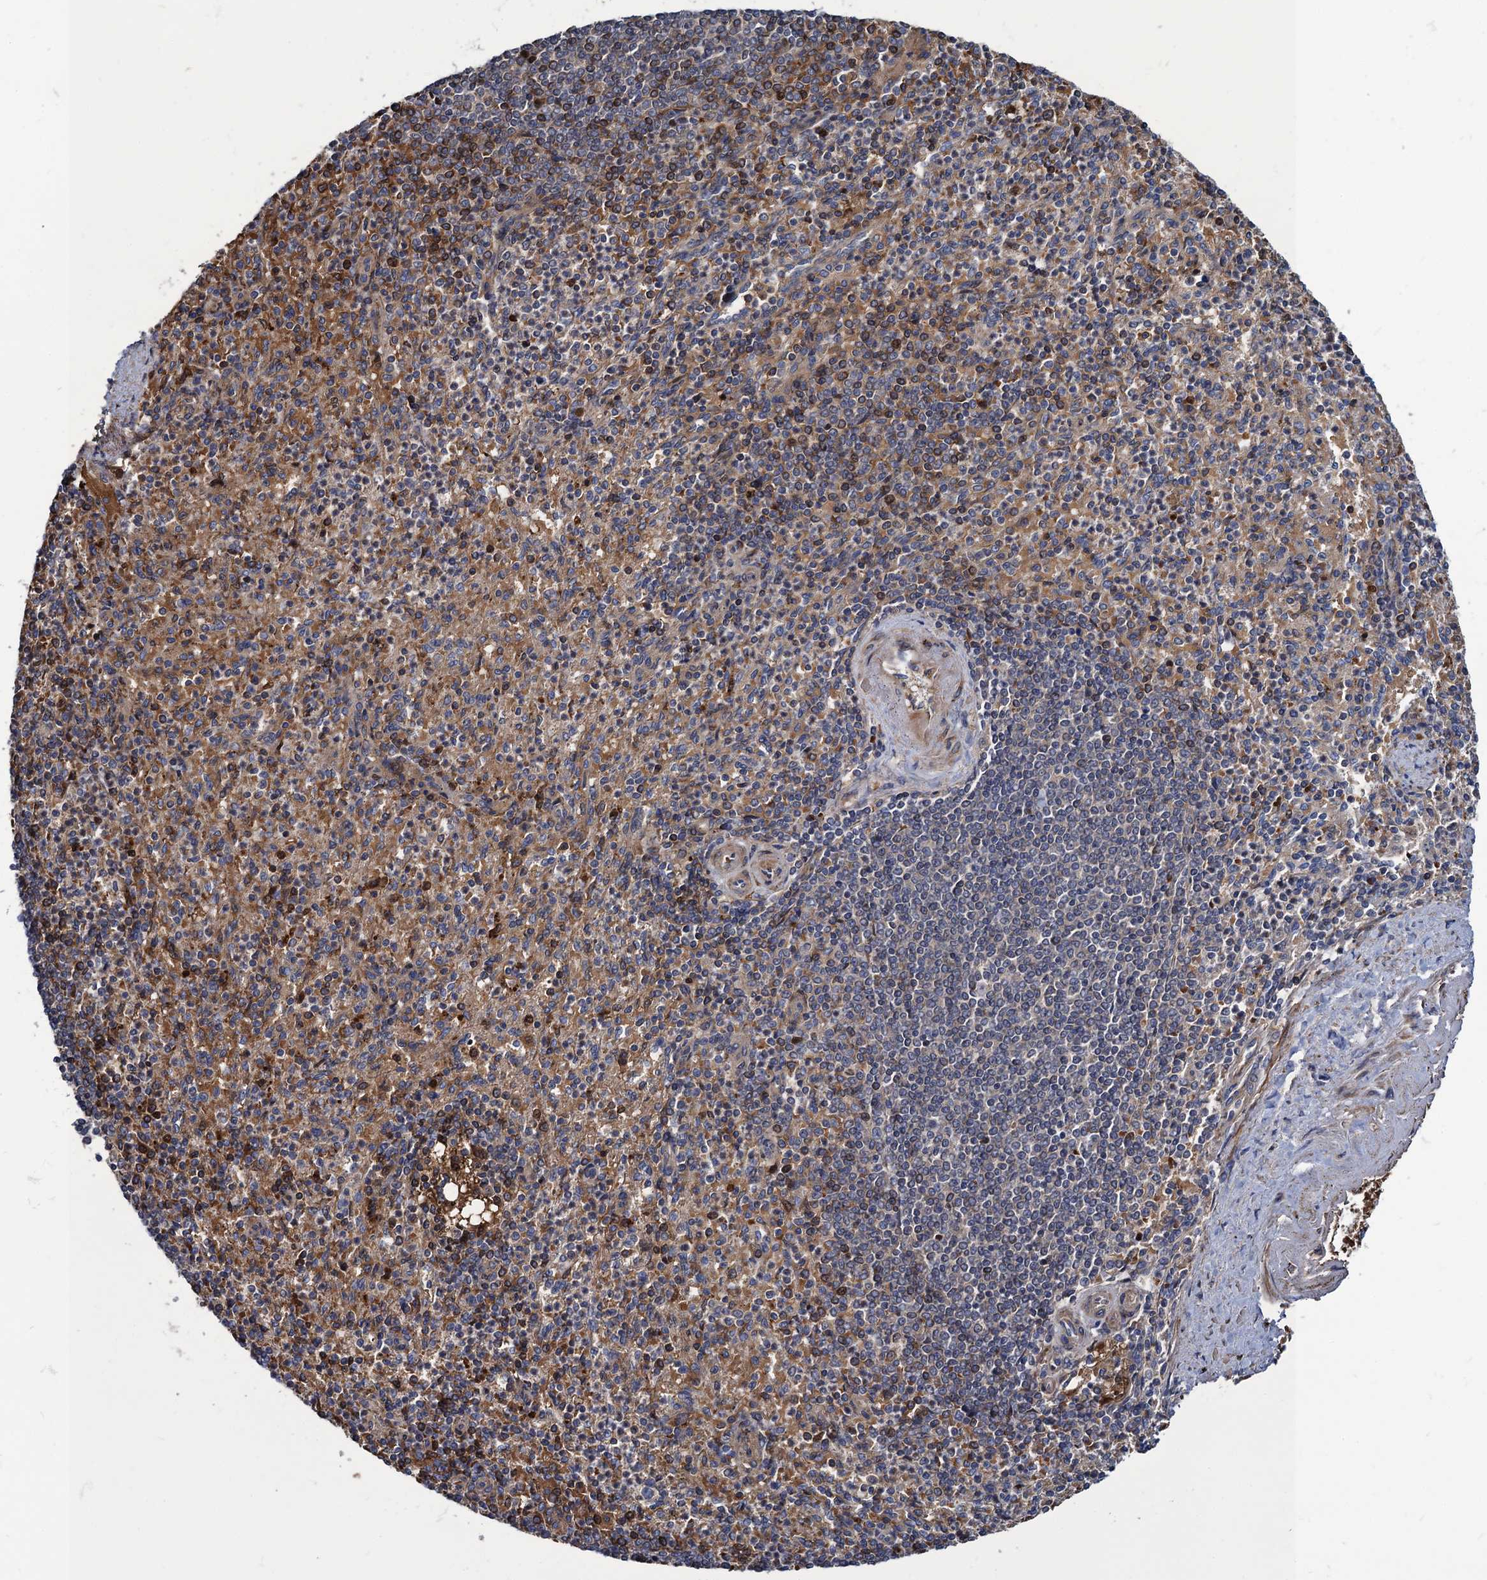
{"staining": {"intensity": "moderate", "quantity": "<25%", "location": "cytoplasmic/membranous"}, "tissue": "spleen", "cell_type": "Cells in red pulp", "image_type": "normal", "snomed": [{"axis": "morphology", "description": "Normal tissue, NOS"}, {"axis": "topography", "description": "Spleen"}], "caption": "Immunohistochemistry (DAB) staining of unremarkable spleen shows moderate cytoplasmic/membranous protein expression in about <25% of cells in red pulp.", "gene": "KXD1", "patient": {"sex": "female", "age": 74}}